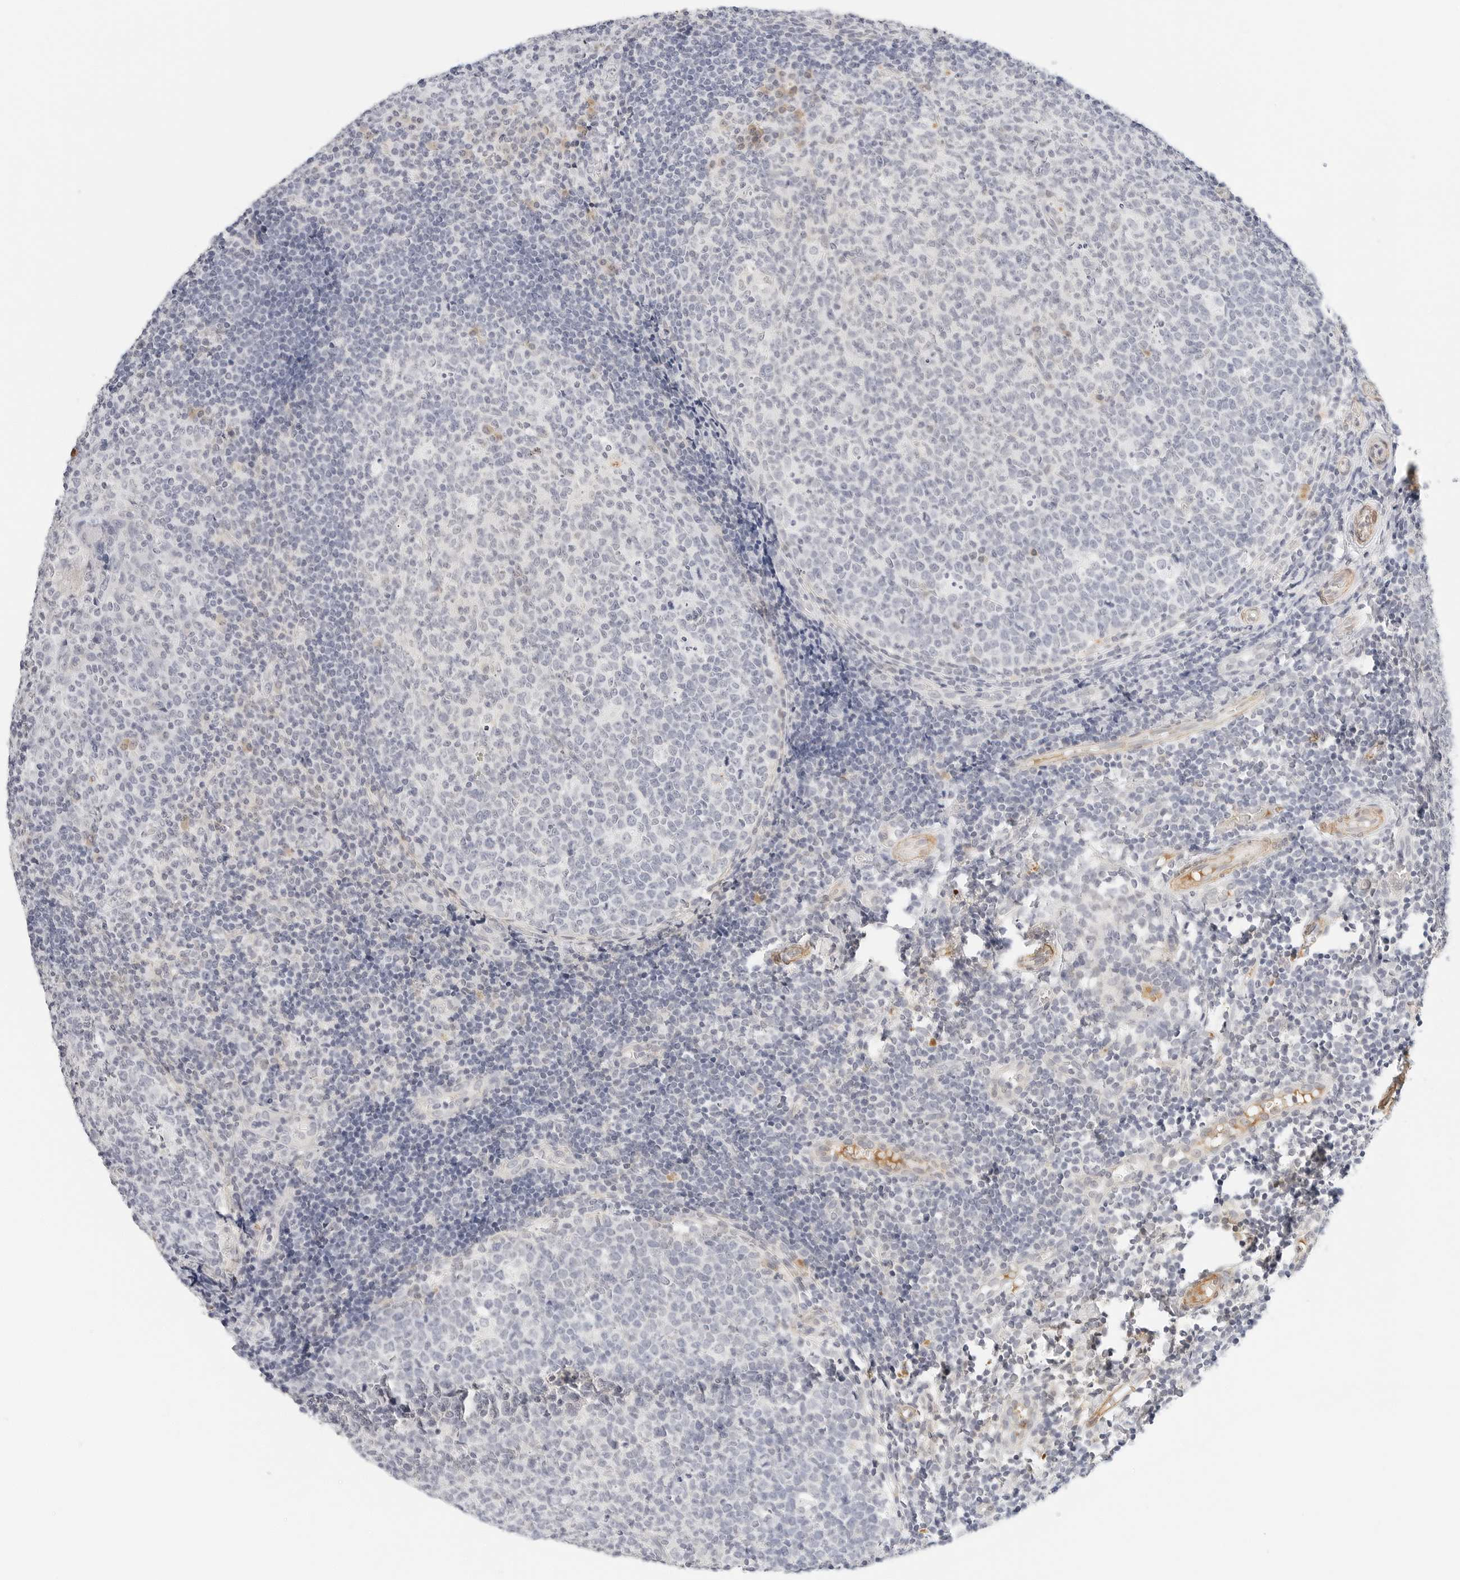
{"staining": {"intensity": "negative", "quantity": "none", "location": "none"}, "tissue": "tonsil", "cell_type": "Germinal center cells", "image_type": "normal", "snomed": [{"axis": "morphology", "description": "Normal tissue, NOS"}, {"axis": "topography", "description": "Tonsil"}], "caption": "This is an immunohistochemistry (IHC) histopathology image of unremarkable tonsil. There is no positivity in germinal center cells.", "gene": "PKDCC", "patient": {"sex": "female", "age": 19}}